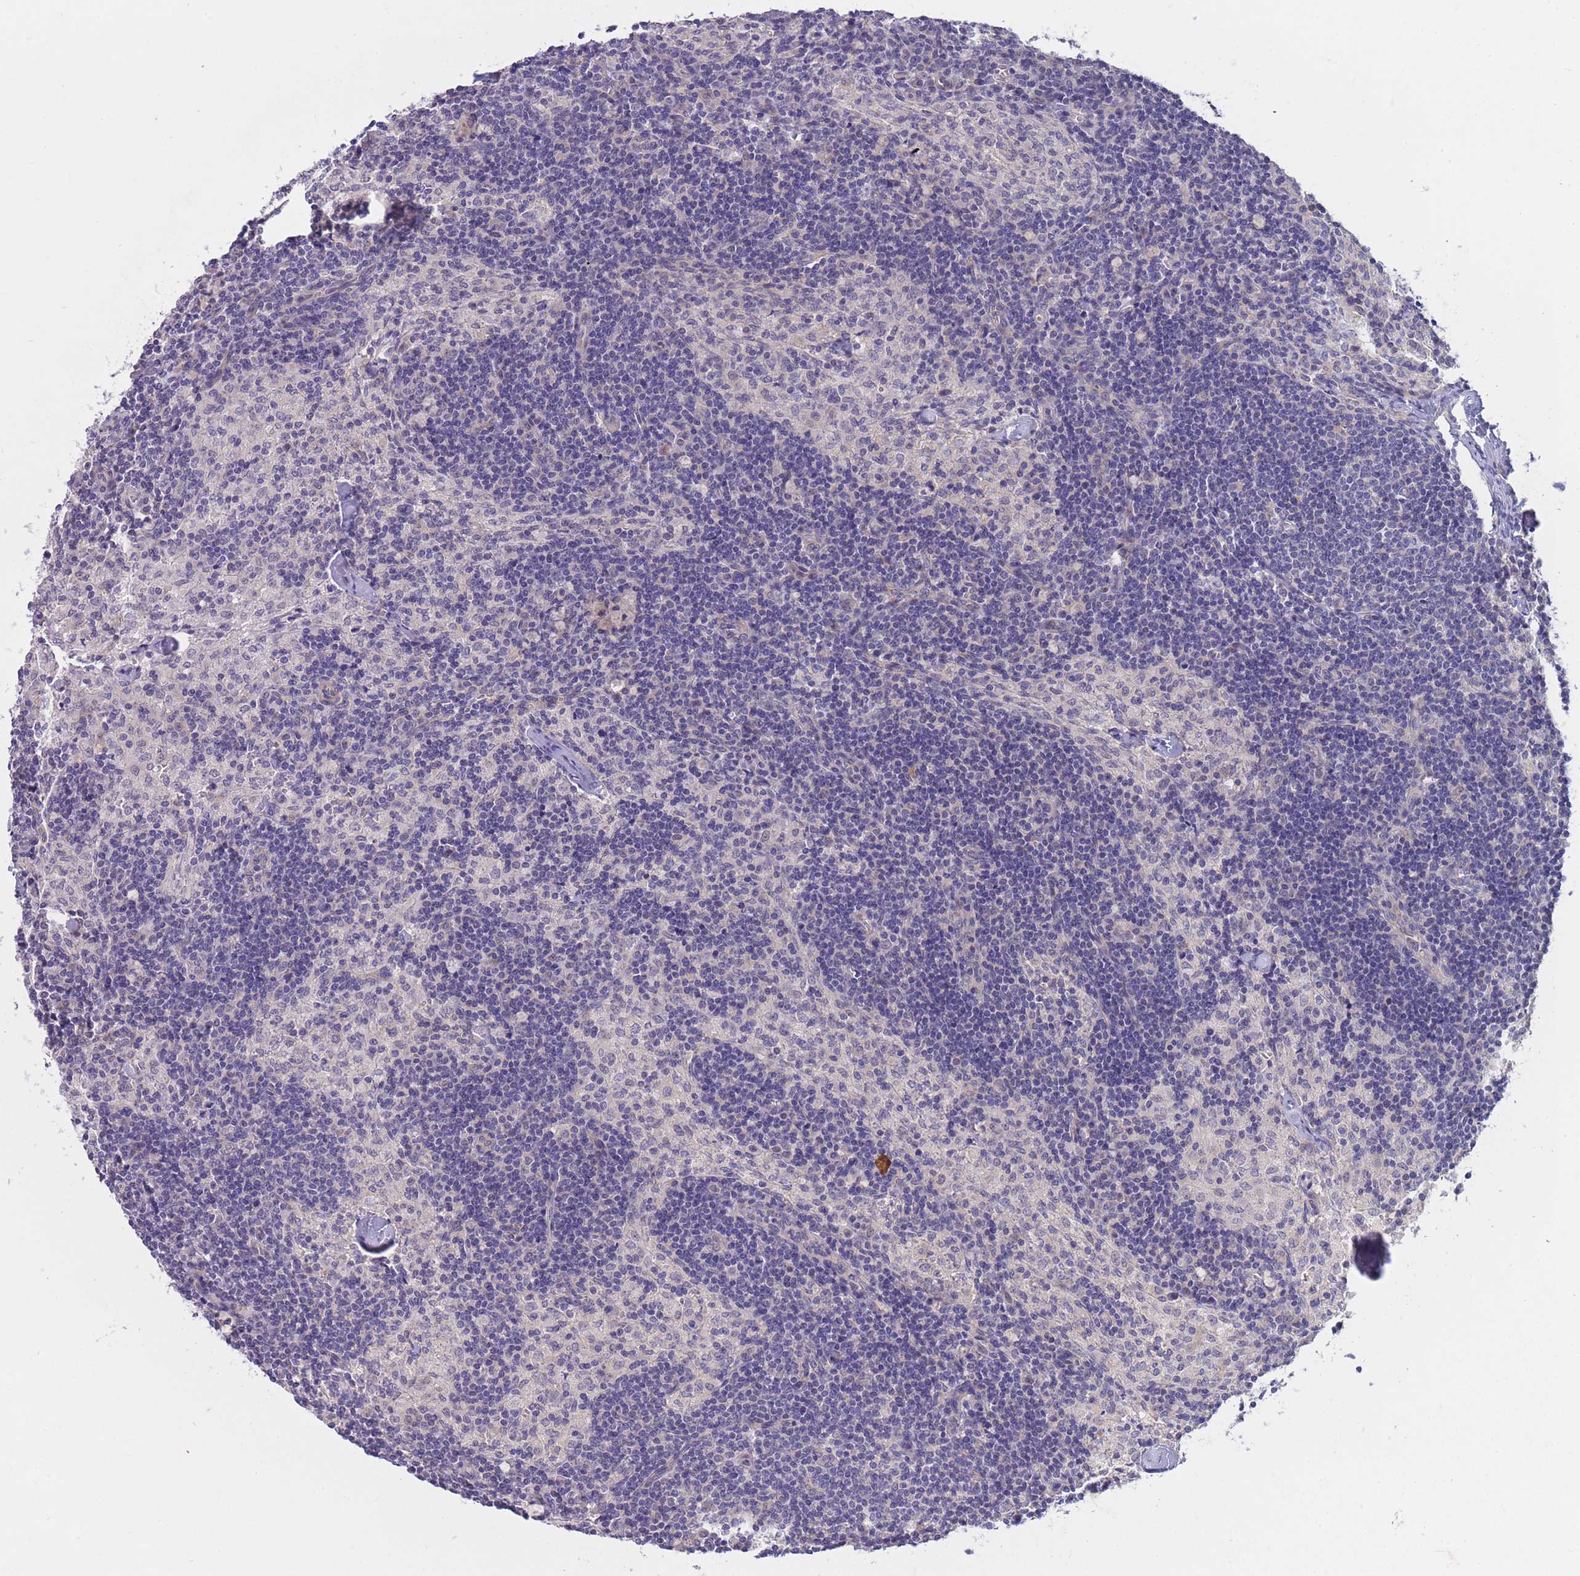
{"staining": {"intensity": "negative", "quantity": "none", "location": "none"}, "tissue": "lymph node", "cell_type": "Non-germinal center cells", "image_type": "normal", "snomed": [{"axis": "morphology", "description": "Normal tissue, NOS"}, {"axis": "topography", "description": "Lymph node"}], "caption": "There is no significant positivity in non-germinal center cells of lymph node.", "gene": "SUGT1", "patient": {"sex": "female", "age": 42}}